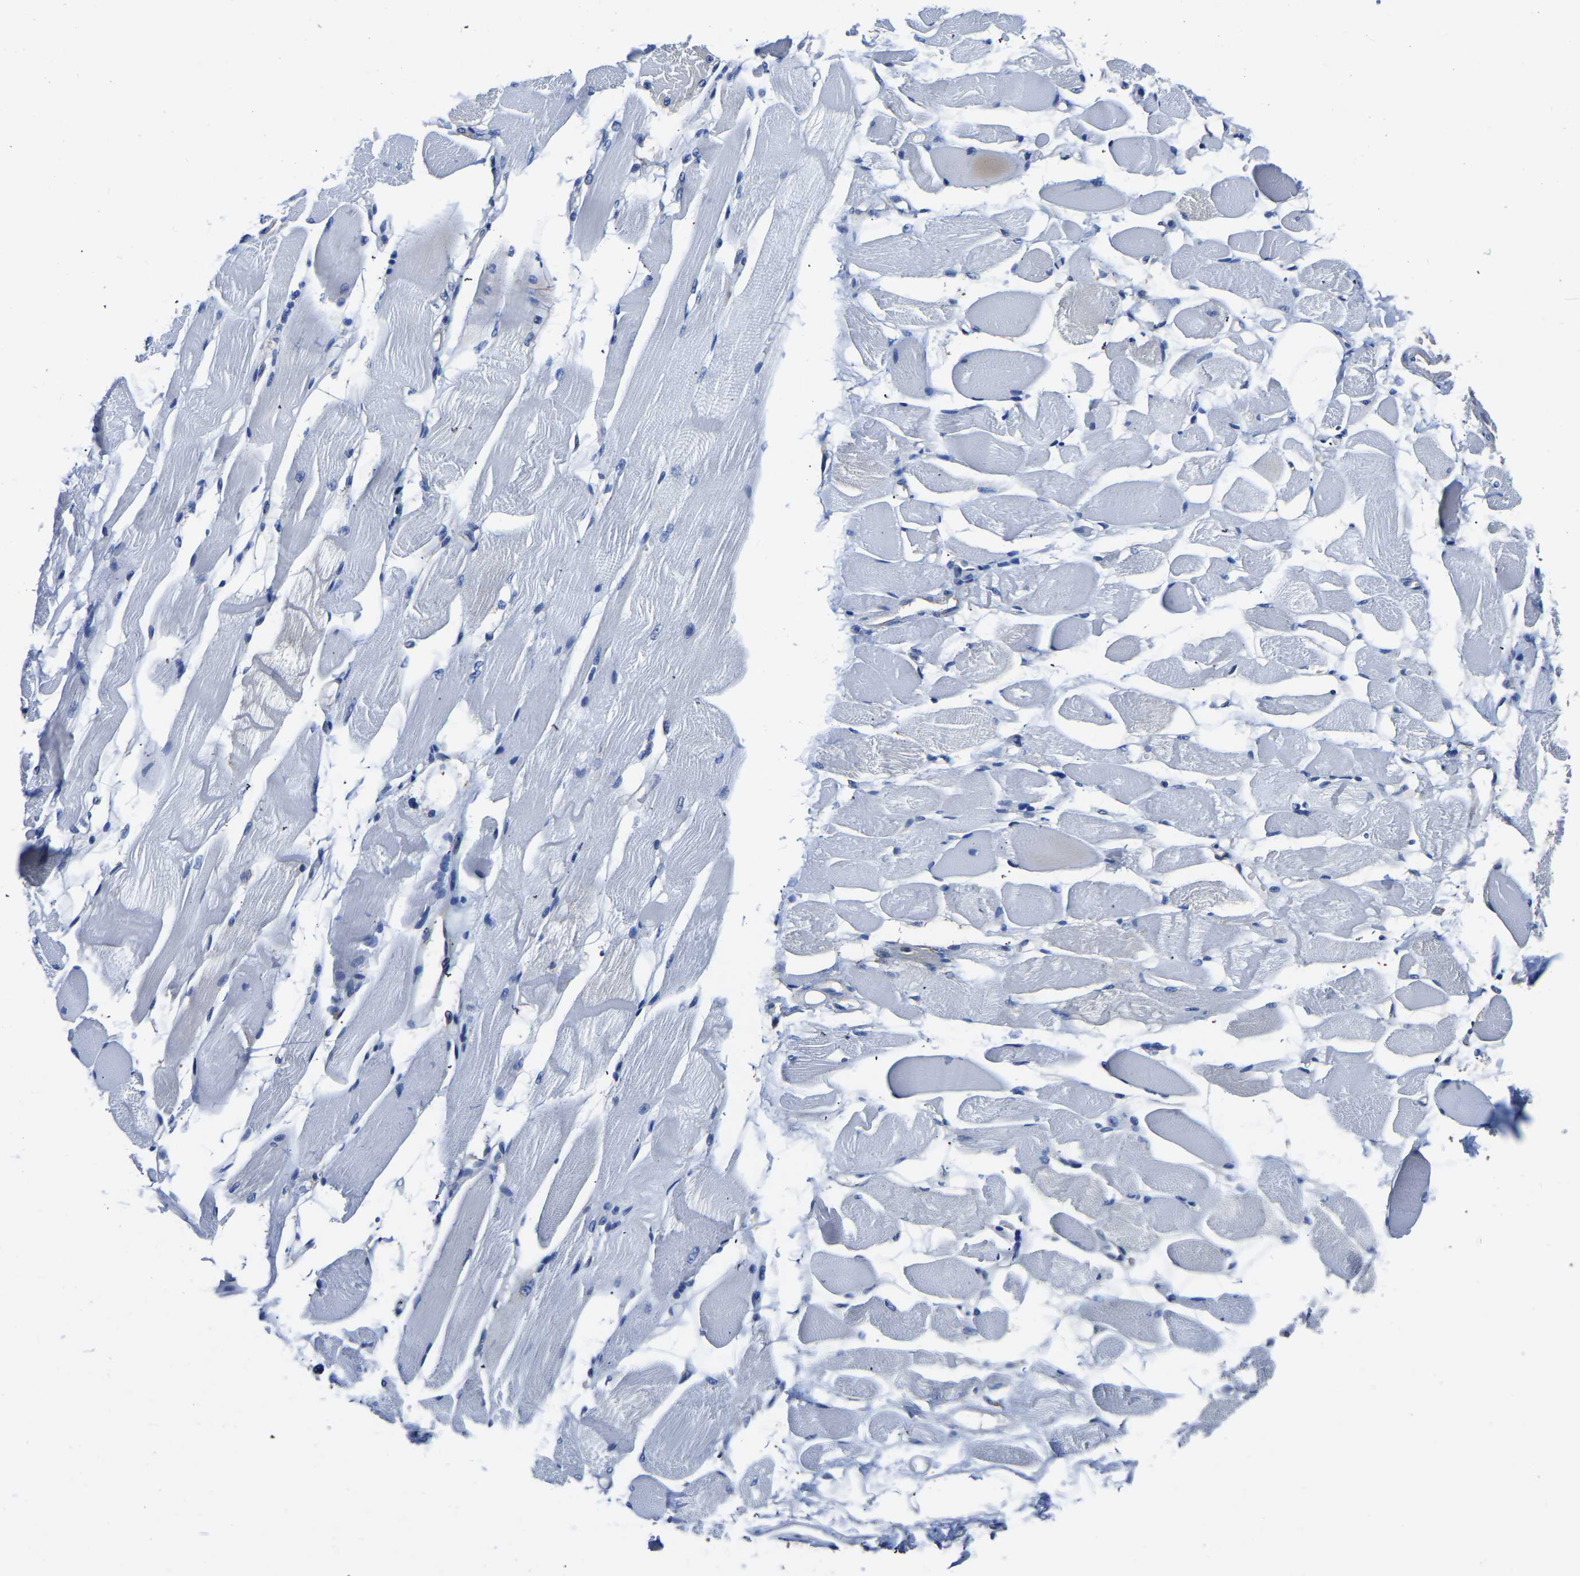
{"staining": {"intensity": "negative", "quantity": "none", "location": "none"}, "tissue": "skeletal muscle", "cell_type": "Myocytes", "image_type": "normal", "snomed": [{"axis": "morphology", "description": "Normal tissue, NOS"}, {"axis": "topography", "description": "Skeletal muscle"}, {"axis": "topography", "description": "Peripheral nerve tissue"}], "caption": "There is no significant staining in myocytes of skeletal muscle. The staining was performed using DAB to visualize the protein expression in brown, while the nuclei were stained in blue with hematoxylin (Magnification: 20x).", "gene": "TFG", "patient": {"sex": "female", "age": 84}}